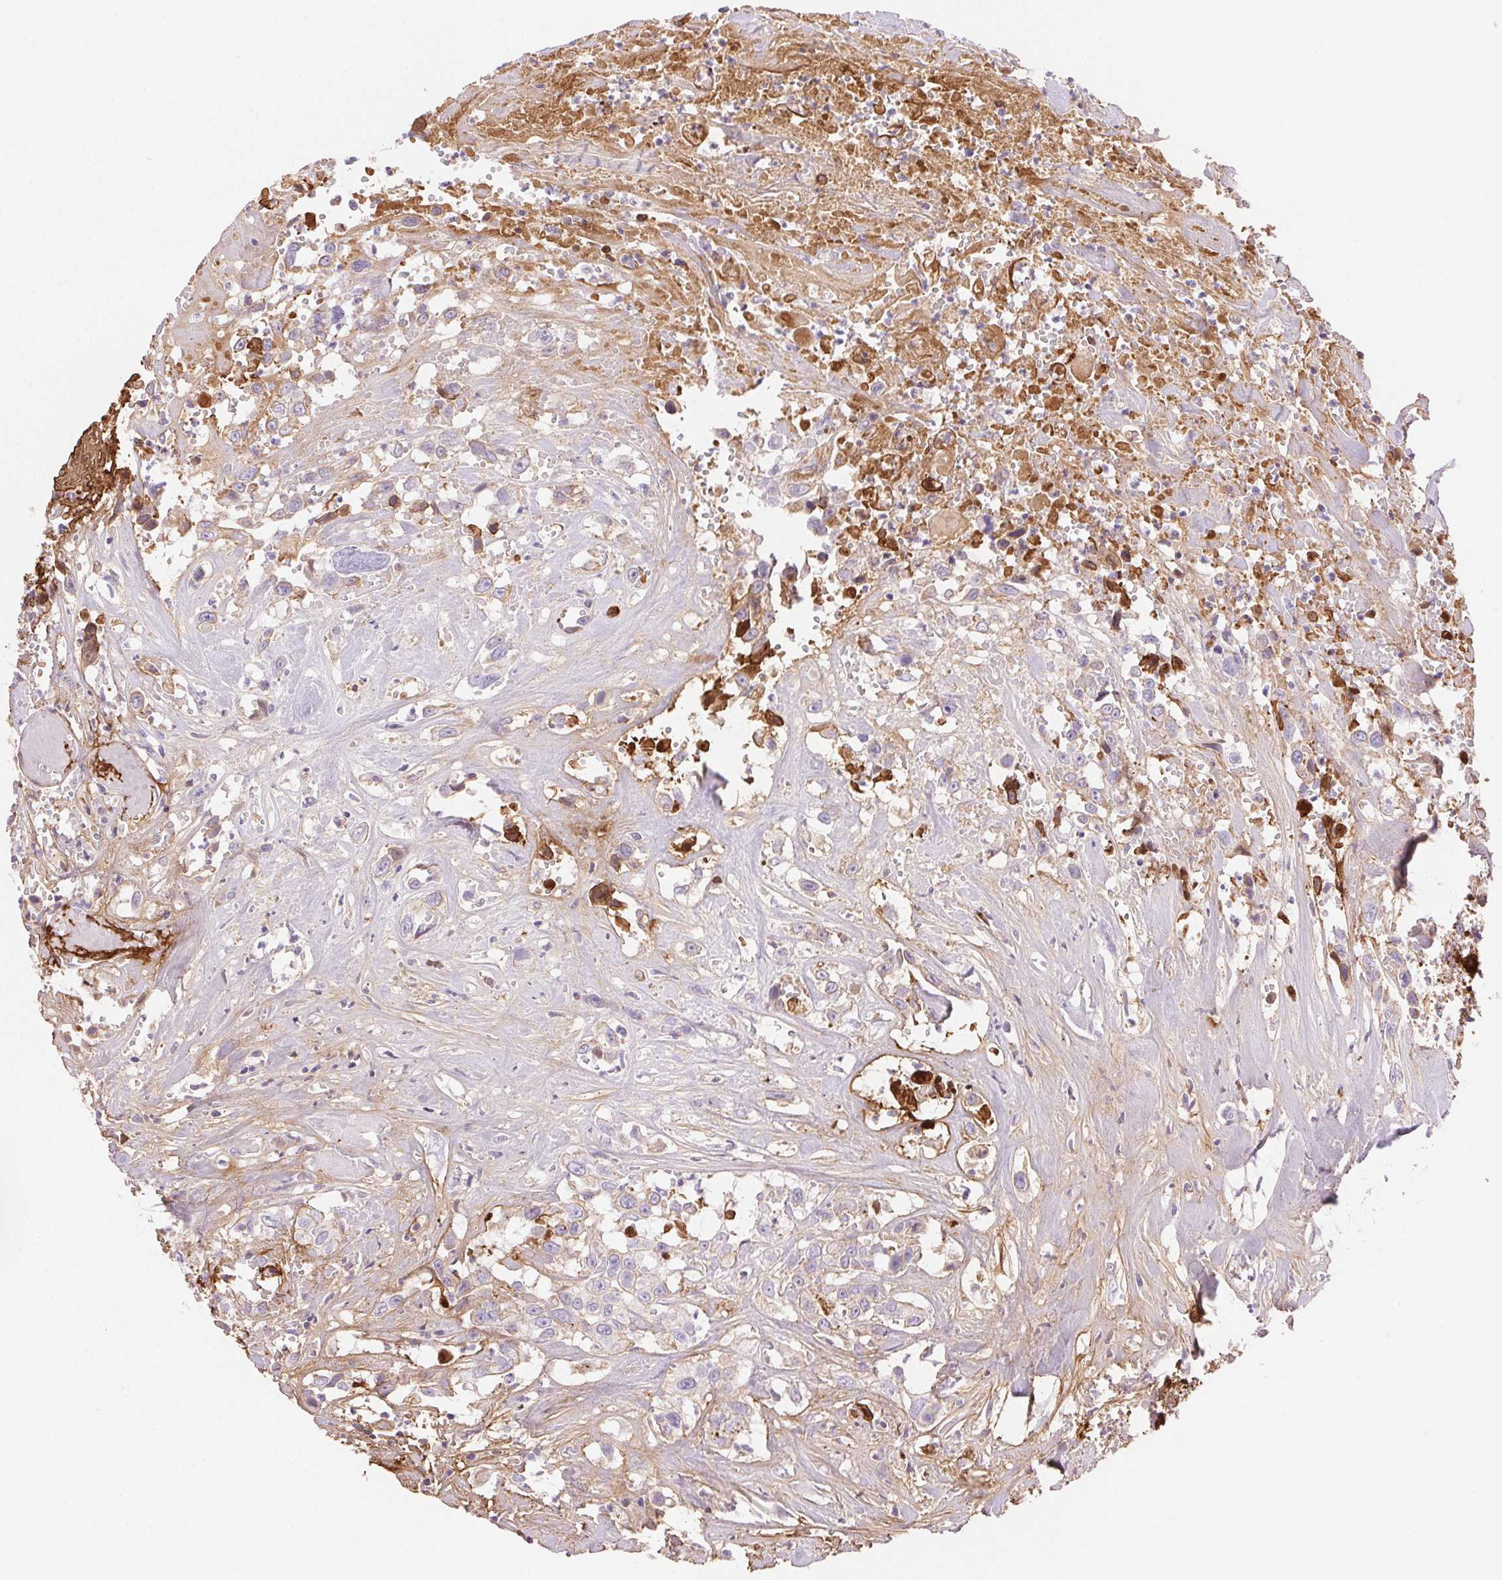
{"staining": {"intensity": "negative", "quantity": "none", "location": "none"}, "tissue": "head and neck cancer", "cell_type": "Tumor cells", "image_type": "cancer", "snomed": [{"axis": "morphology", "description": "Squamous cell carcinoma, NOS"}, {"axis": "topography", "description": "Head-Neck"}], "caption": "There is no significant expression in tumor cells of head and neck squamous cell carcinoma. (Stains: DAB IHC with hematoxylin counter stain, Microscopy: brightfield microscopy at high magnification).", "gene": "FGA", "patient": {"sex": "male", "age": 57}}